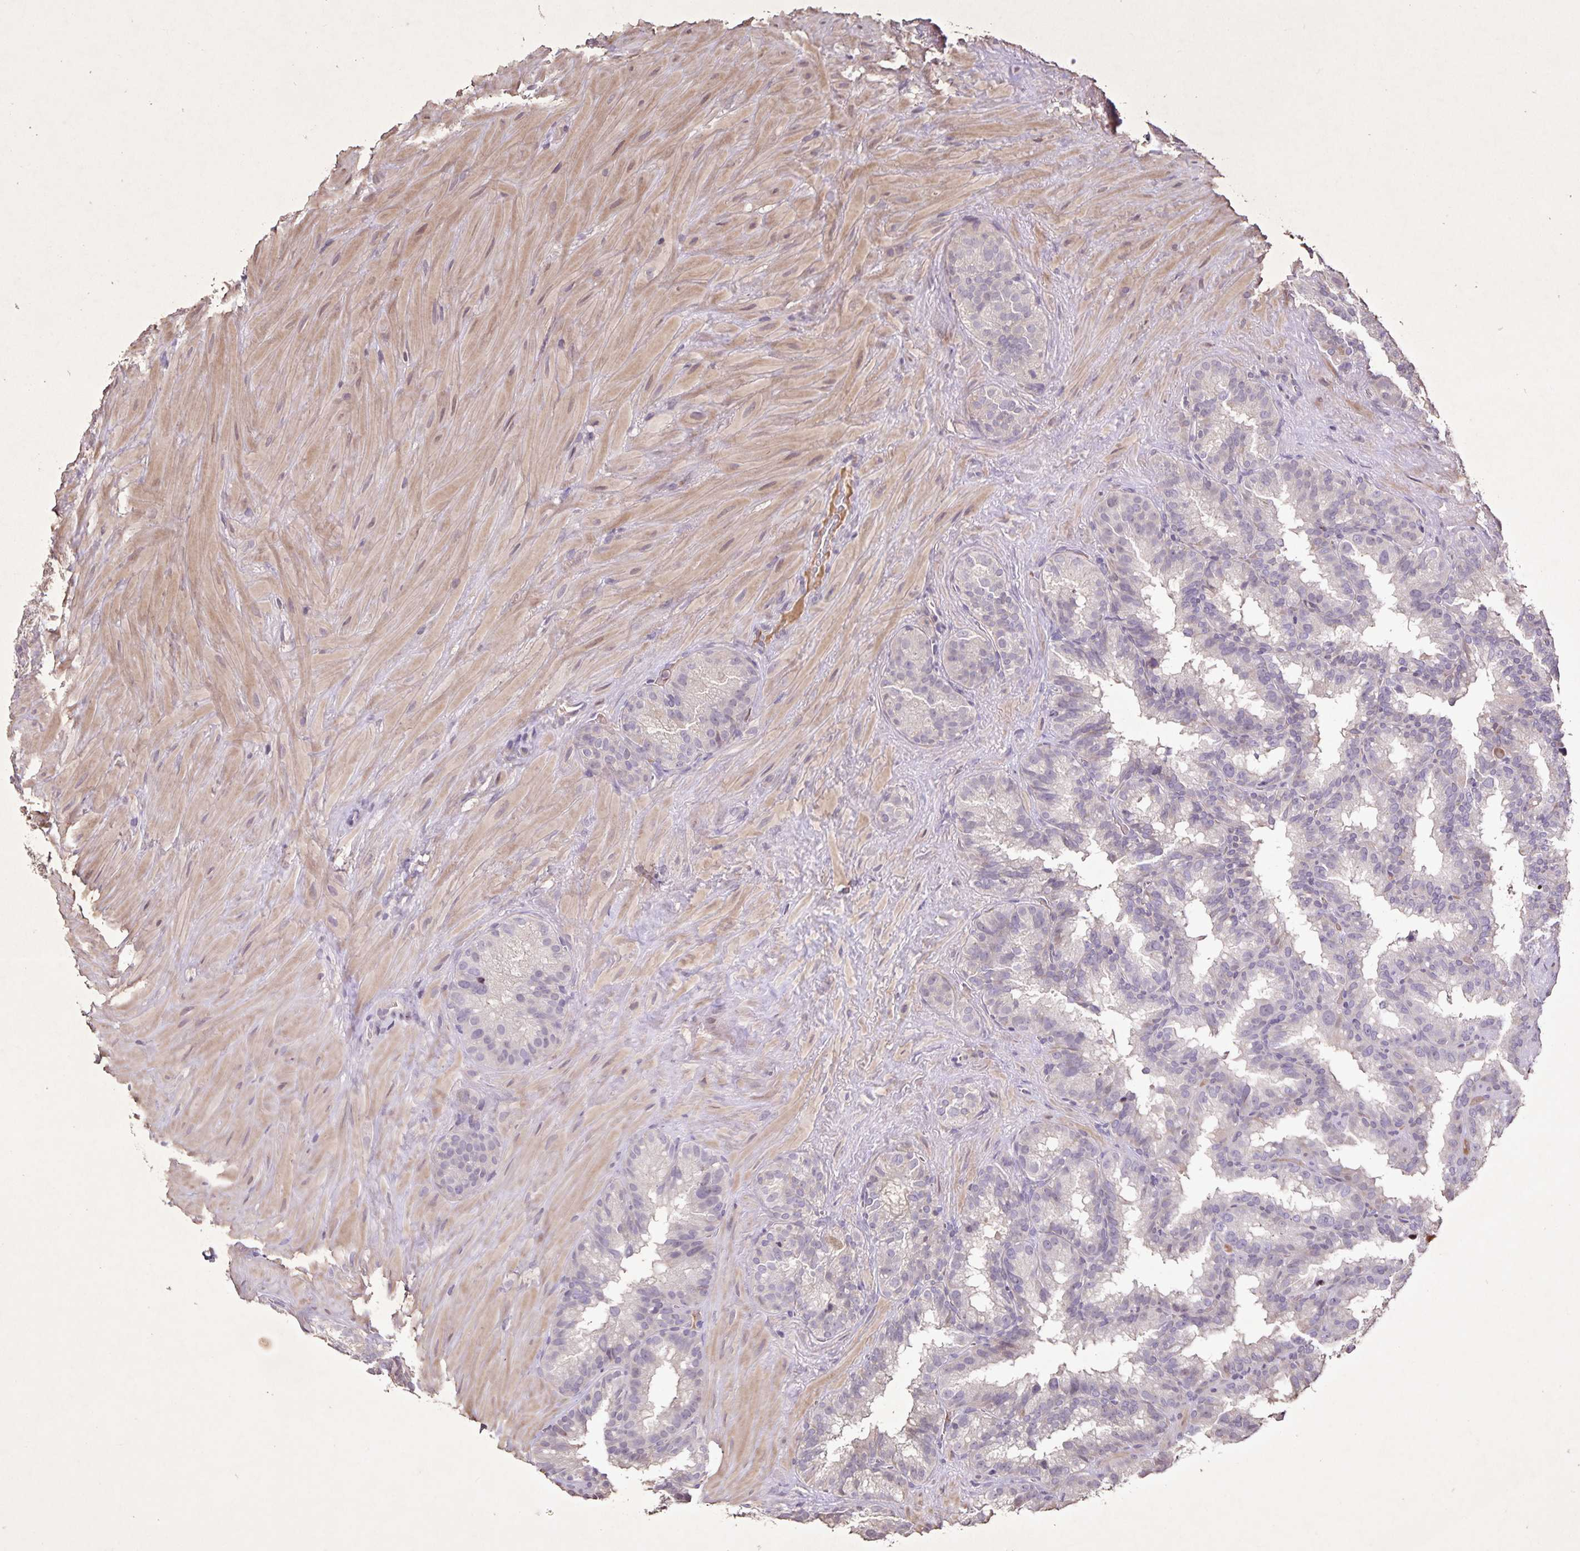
{"staining": {"intensity": "negative", "quantity": "none", "location": "none"}, "tissue": "seminal vesicle", "cell_type": "Glandular cells", "image_type": "normal", "snomed": [{"axis": "morphology", "description": "Normal tissue, NOS"}, {"axis": "topography", "description": "Seminal veicle"}], "caption": "Immunohistochemistry (IHC) of unremarkable human seminal vesicle displays no positivity in glandular cells. (Brightfield microscopy of DAB (3,3'-diaminobenzidine) IHC at high magnification).", "gene": "GDF2", "patient": {"sex": "male", "age": 60}}